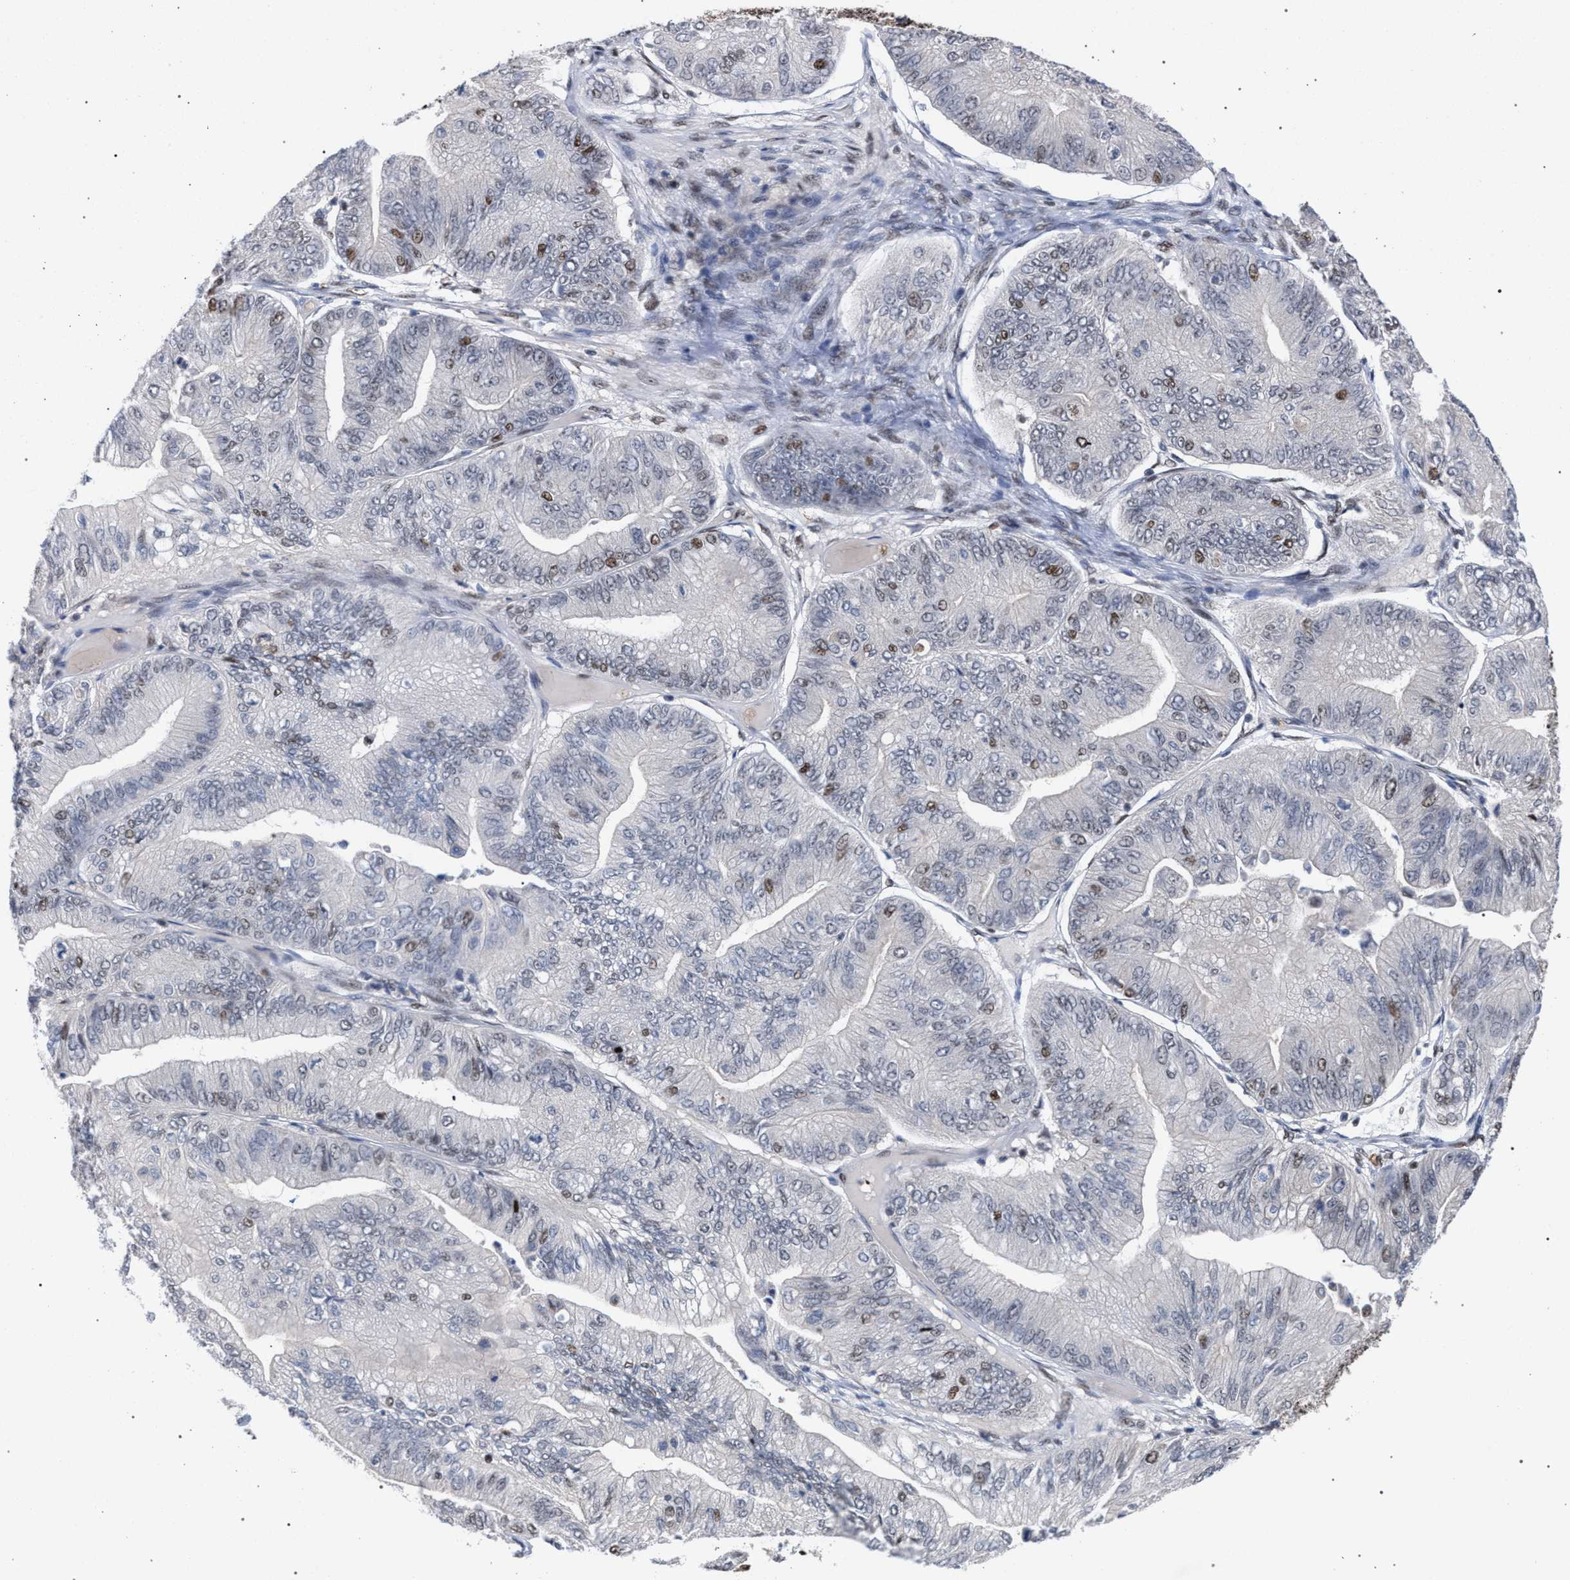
{"staining": {"intensity": "weak", "quantity": "<25%", "location": "nuclear"}, "tissue": "ovarian cancer", "cell_type": "Tumor cells", "image_type": "cancer", "snomed": [{"axis": "morphology", "description": "Cystadenocarcinoma, mucinous, NOS"}, {"axis": "topography", "description": "Ovary"}], "caption": "A micrograph of ovarian cancer stained for a protein reveals no brown staining in tumor cells. (DAB (3,3'-diaminobenzidine) immunohistochemistry visualized using brightfield microscopy, high magnification).", "gene": "SCAF4", "patient": {"sex": "female", "age": 61}}